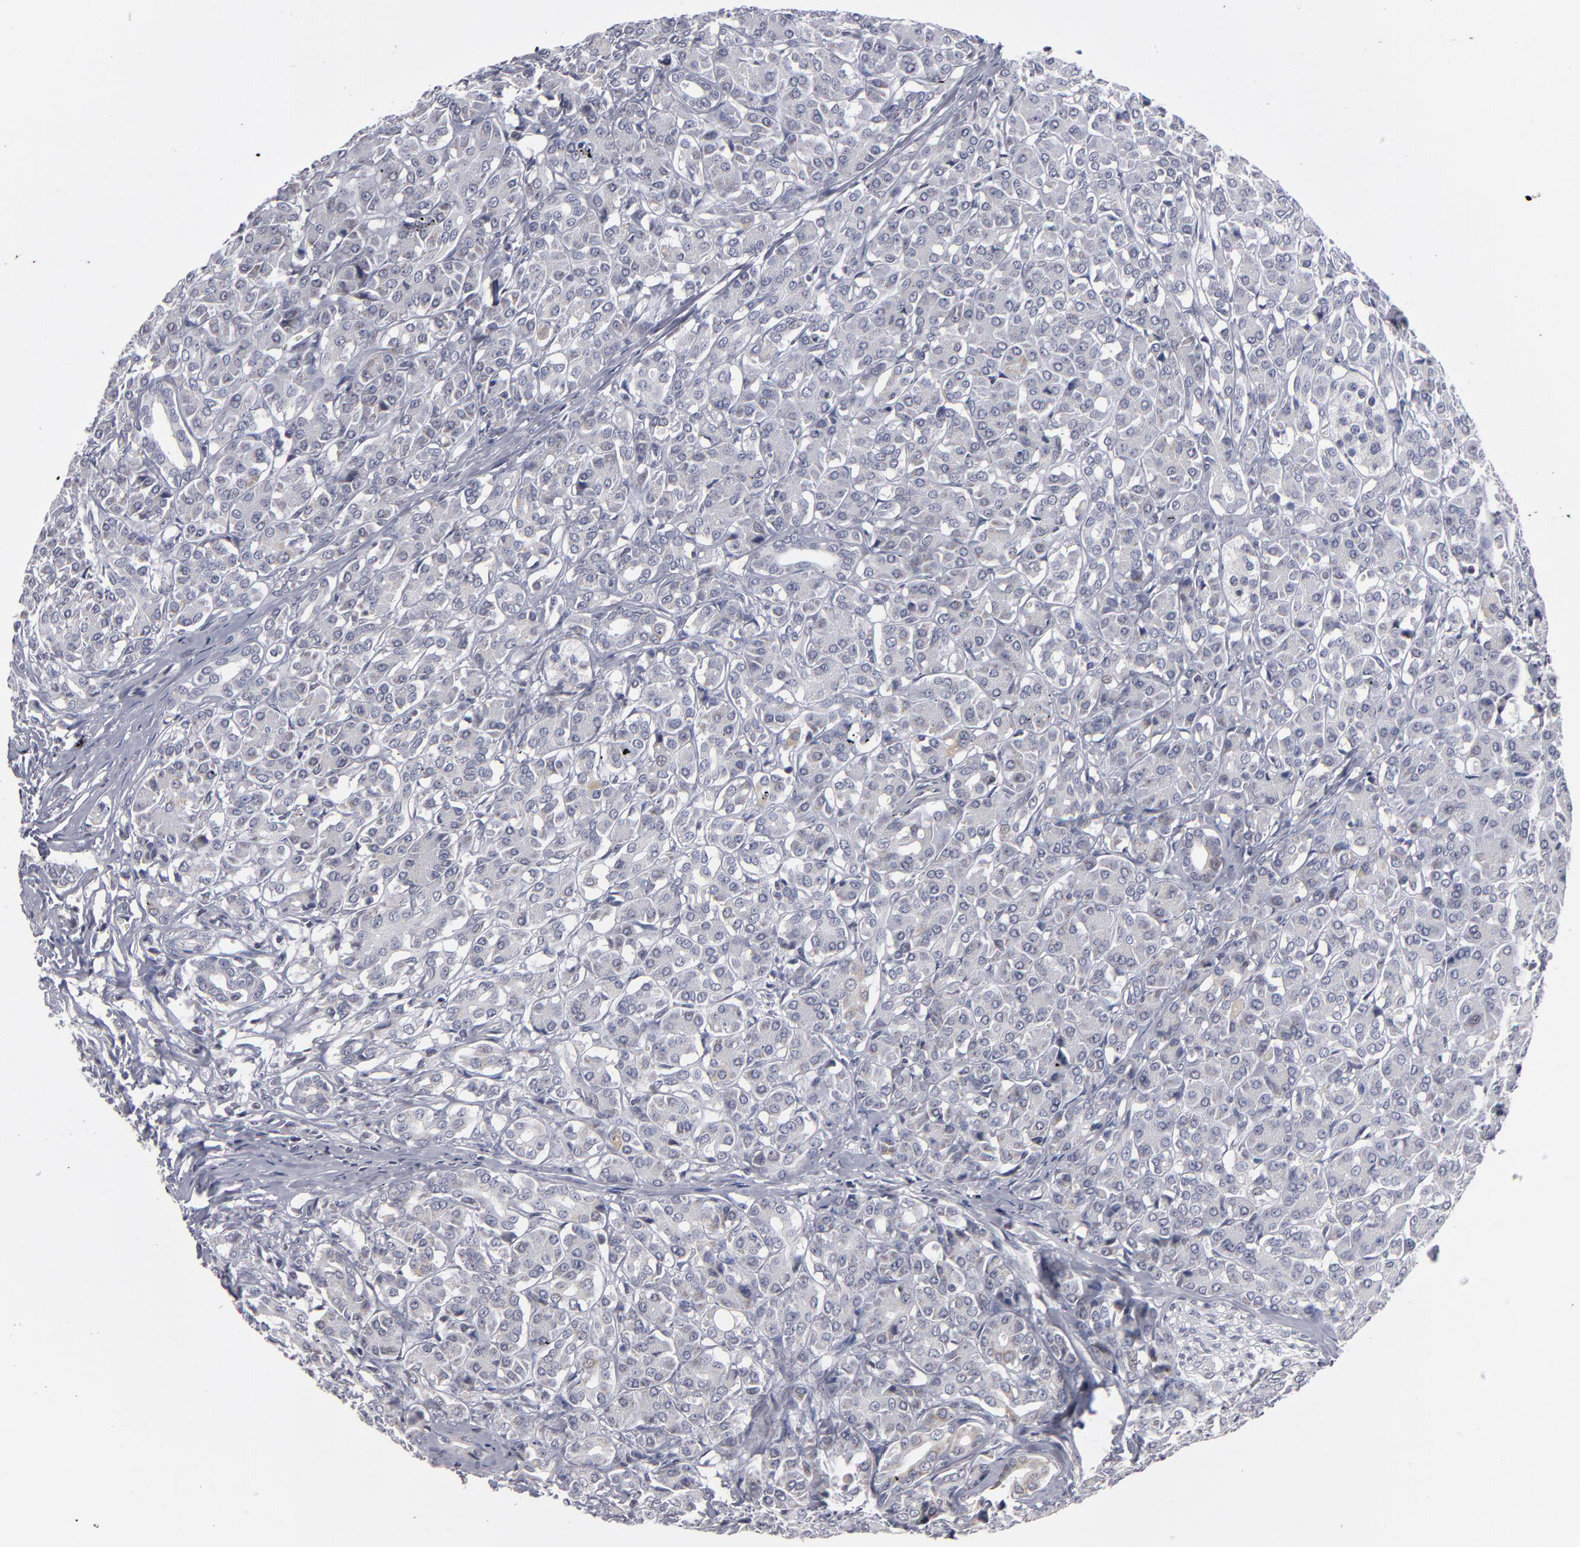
{"staining": {"intensity": "weak", "quantity": "<25%", "location": "cytoplasmic/membranous"}, "tissue": "pancreas", "cell_type": "Exocrine glandular cells", "image_type": "normal", "snomed": [{"axis": "morphology", "description": "Normal tissue, NOS"}, {"axis": "topography", "description": "Lymph node"}, {"axis": "topography", "description": "Pancreas"}], "caption": "Exocrine glandular cells show no significant protein staining in normal pancreas. (DAB (3,3'-diaminobenzidine) IHC, high magnification).", "gene": "ODF2", "patient": {"sex": "male", "age": 59}}